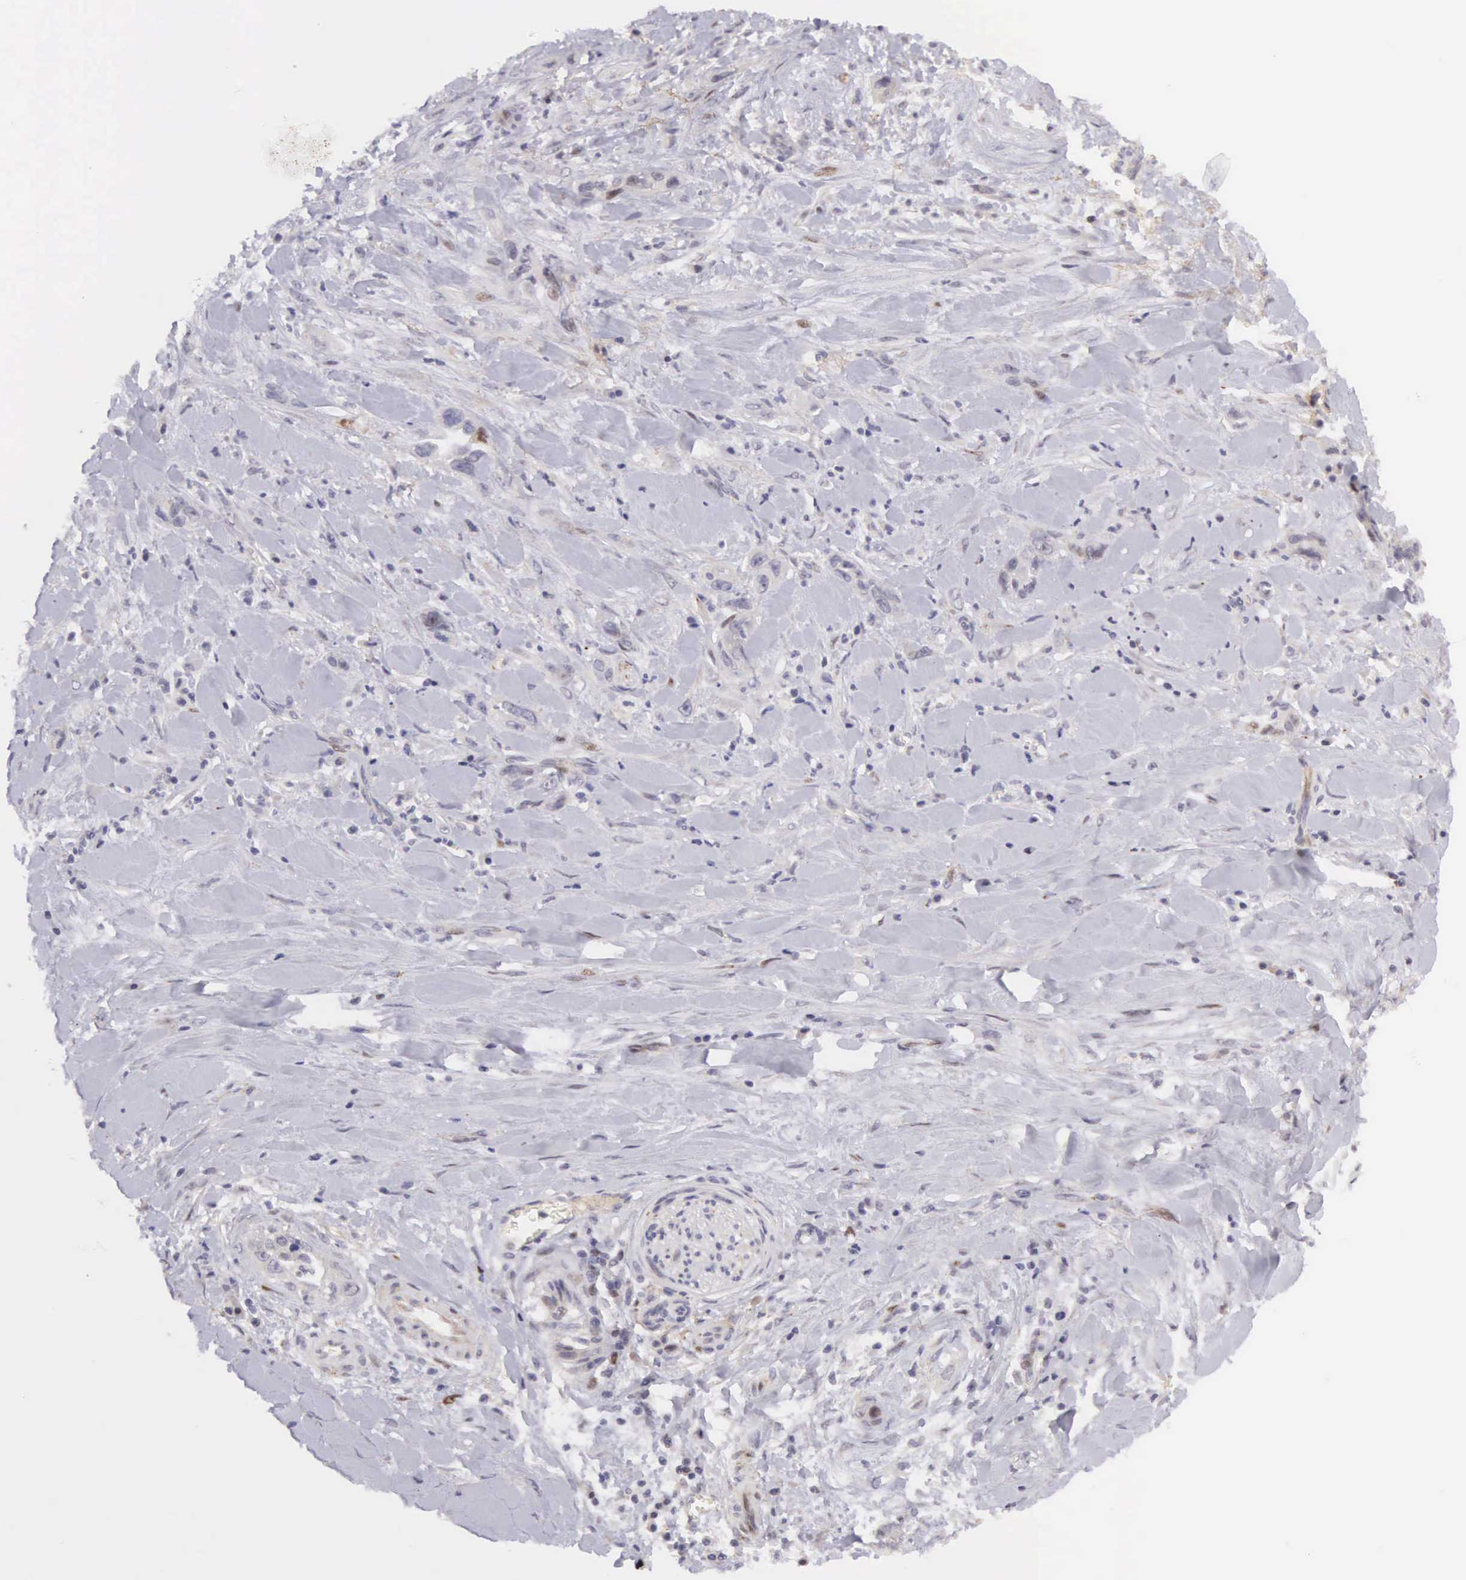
{"staining": {"intensity": "weak", "quantity": "25%-75%", "location": "cytoplasmic/membranous,nuclear"}, "tissue": "pancreatic cancer", "cell_type": "Tumor cells", "image_type": "cancer", "snomed": [{"axis": "morphology", "description": "Adenocarcinoma, NOS"}, {"axis": "topography", "description": "Pancreas"}], "caption": "Protein analysis of pancreatic cancer tissue demonstrates weak cytoplasmic/membranous and nuclear positivity in about 25%-75% of tumor cells. (Stains: DAB (3,3'-diaminobenzidine) in brown, nuclei in blue, Microscopy: brightfield microscopy at high magnification).", "gene": "EMID1", "patient": {"sex": "male", "age": 69}}